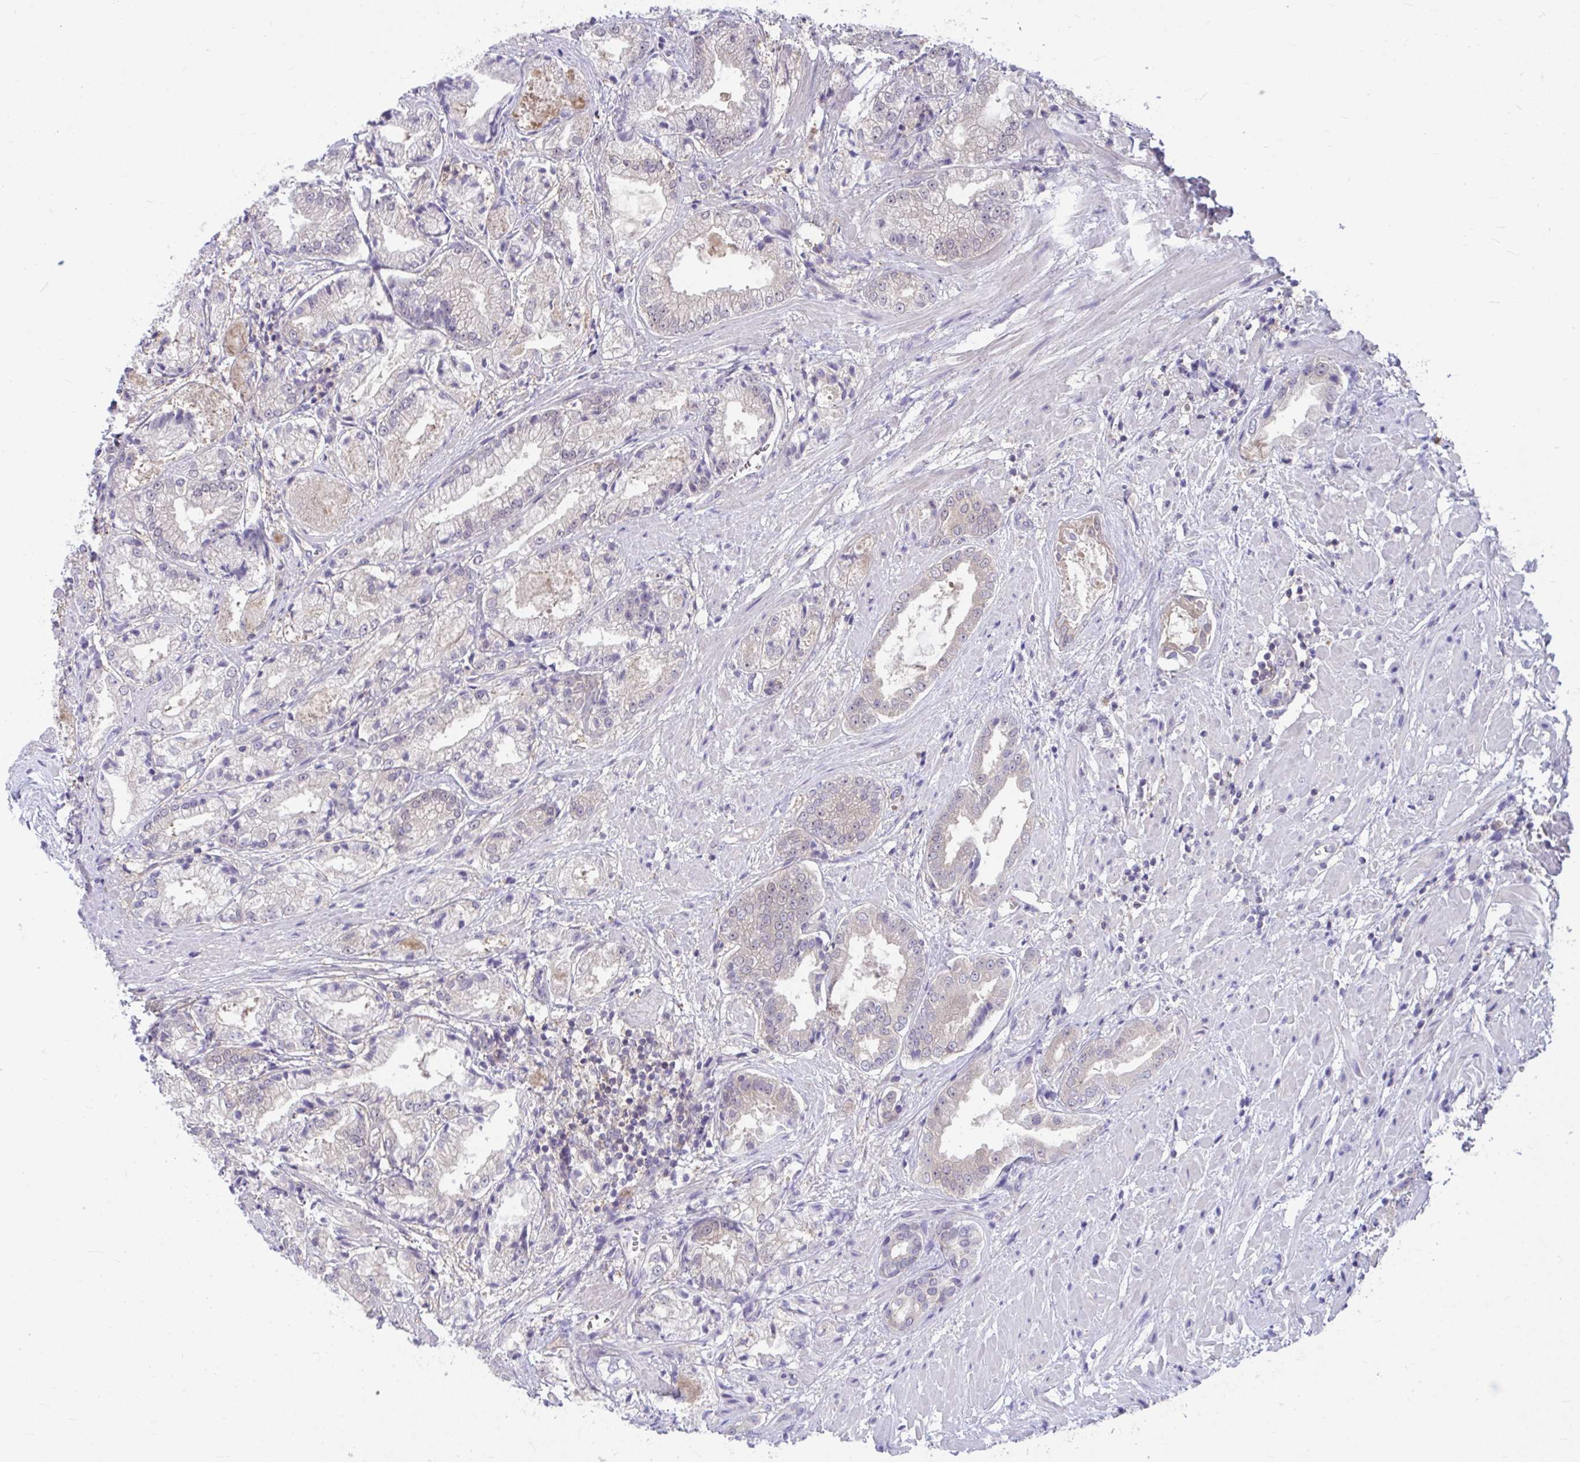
{"staining": {"intensity": "negative", "quantity": "none", "location": "none"}, "tissue": "prostate cancer", "cell_type": "Tumor cells", "image_type": "cancer", "snomed": [{"axis": "morphology", "description": "Adenocarcinoma, High grade"}, {"axis": "topography", "description": "Prostate"}], "caption": "Human high-grade adenocarcinoma (prostate) stained for a protein using immunohistochemistry exhibits no staining in tumor cells.", "gene": "PCDHB7", "patient": {"sex": "male", "age": 61}}